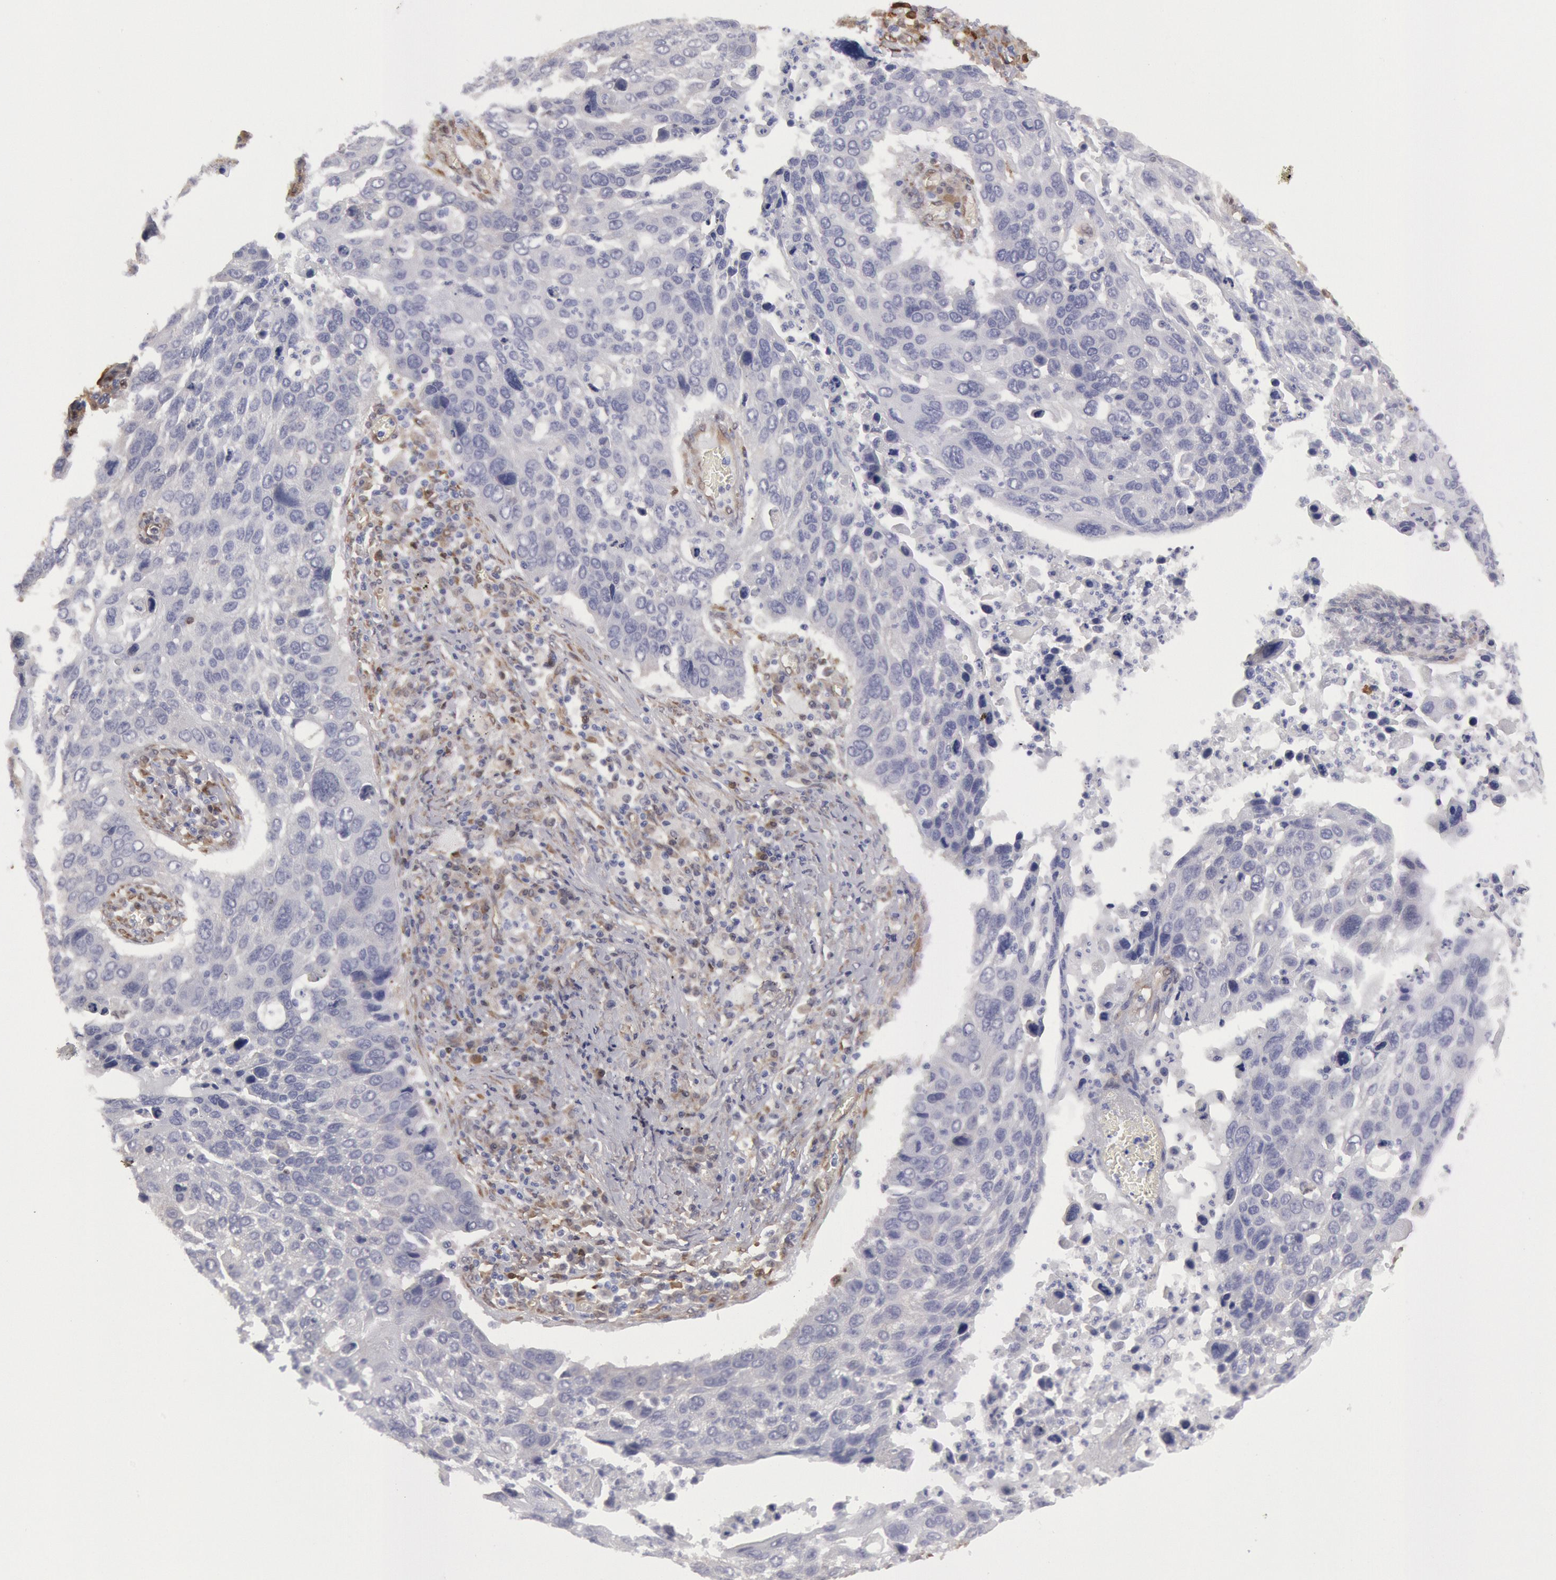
{"staining": {"intensity": "negative", "quantity": "none", "location": "none"}, "tissue": "lung cancer", "cell_type": "Tumor cells", "image_type": "cancer", "snomed": [{"axis": "morphology", "description": "Squamous cell carcinoma, NOS"}, {"axis": "topography", "description": "Lung"}], "caption": "Protein analysis of lung squamous cell carcinoma displays no significant positivity in tumor cells.", "gene": "CCDC50", "patient": {"sex": "male", "age": 68}}